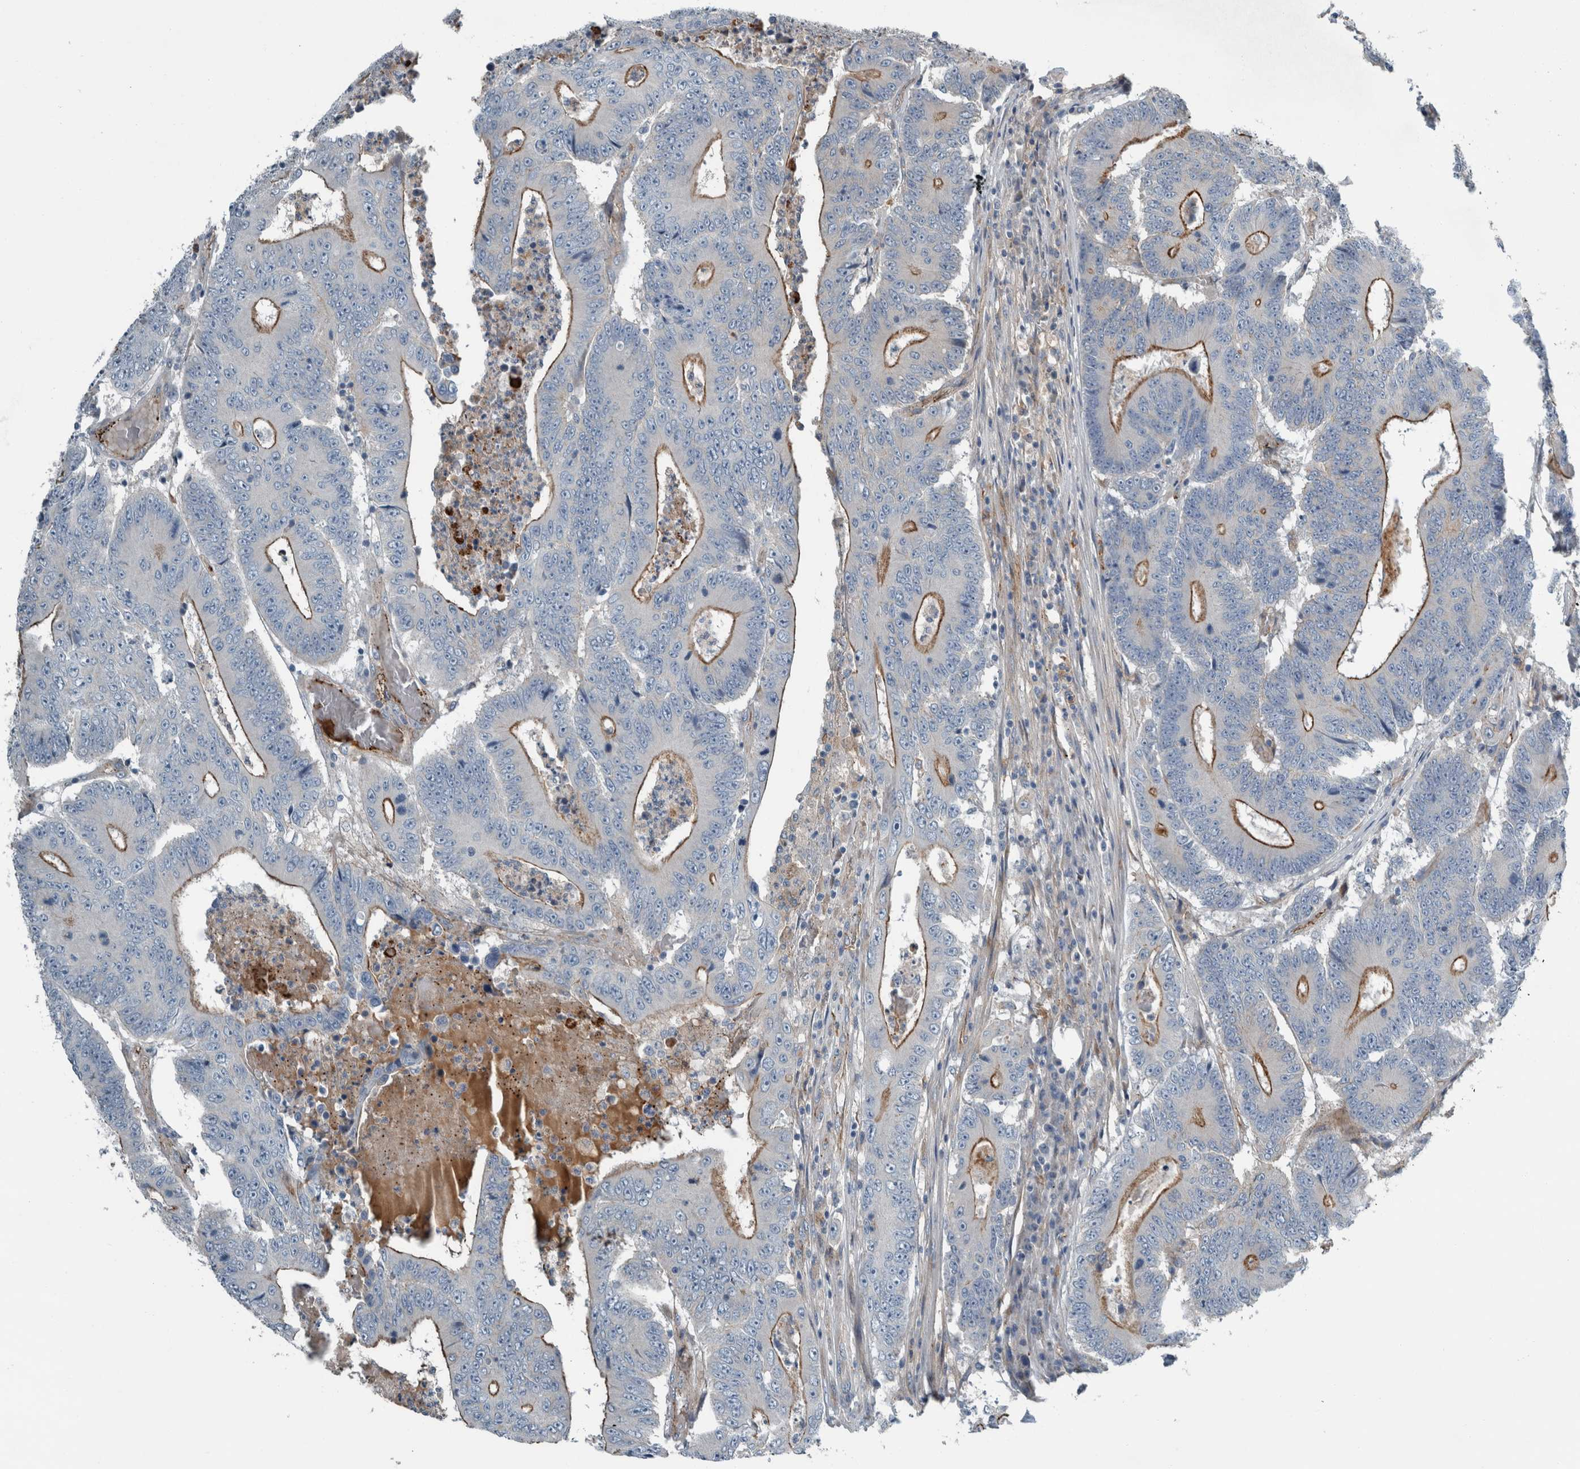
{"staining": {"intensity": "strong", "quantity": "<25%", "location": "cytoplasmic/membranous"}, "tissue": "colorectal cancer", "cell_type": "Tumor cells", "image_type": "cancer", "snomed": [{"axis": "morphology", "description": "Adenocarcinoma, NOS"}, {"axis": "topography", "description": "Colon"}], "caption": "Colorectal adenocarcinoma tissue demonstrates strong cytoplasmic/membranous positivity in about <25% of tumor cells, visualized by immunohistochemistry. The protein is shown in brown color, while the nuclei are stained blue.", "gene": "GLT8D2", "patient": {"sex": "male", "age": 83}}